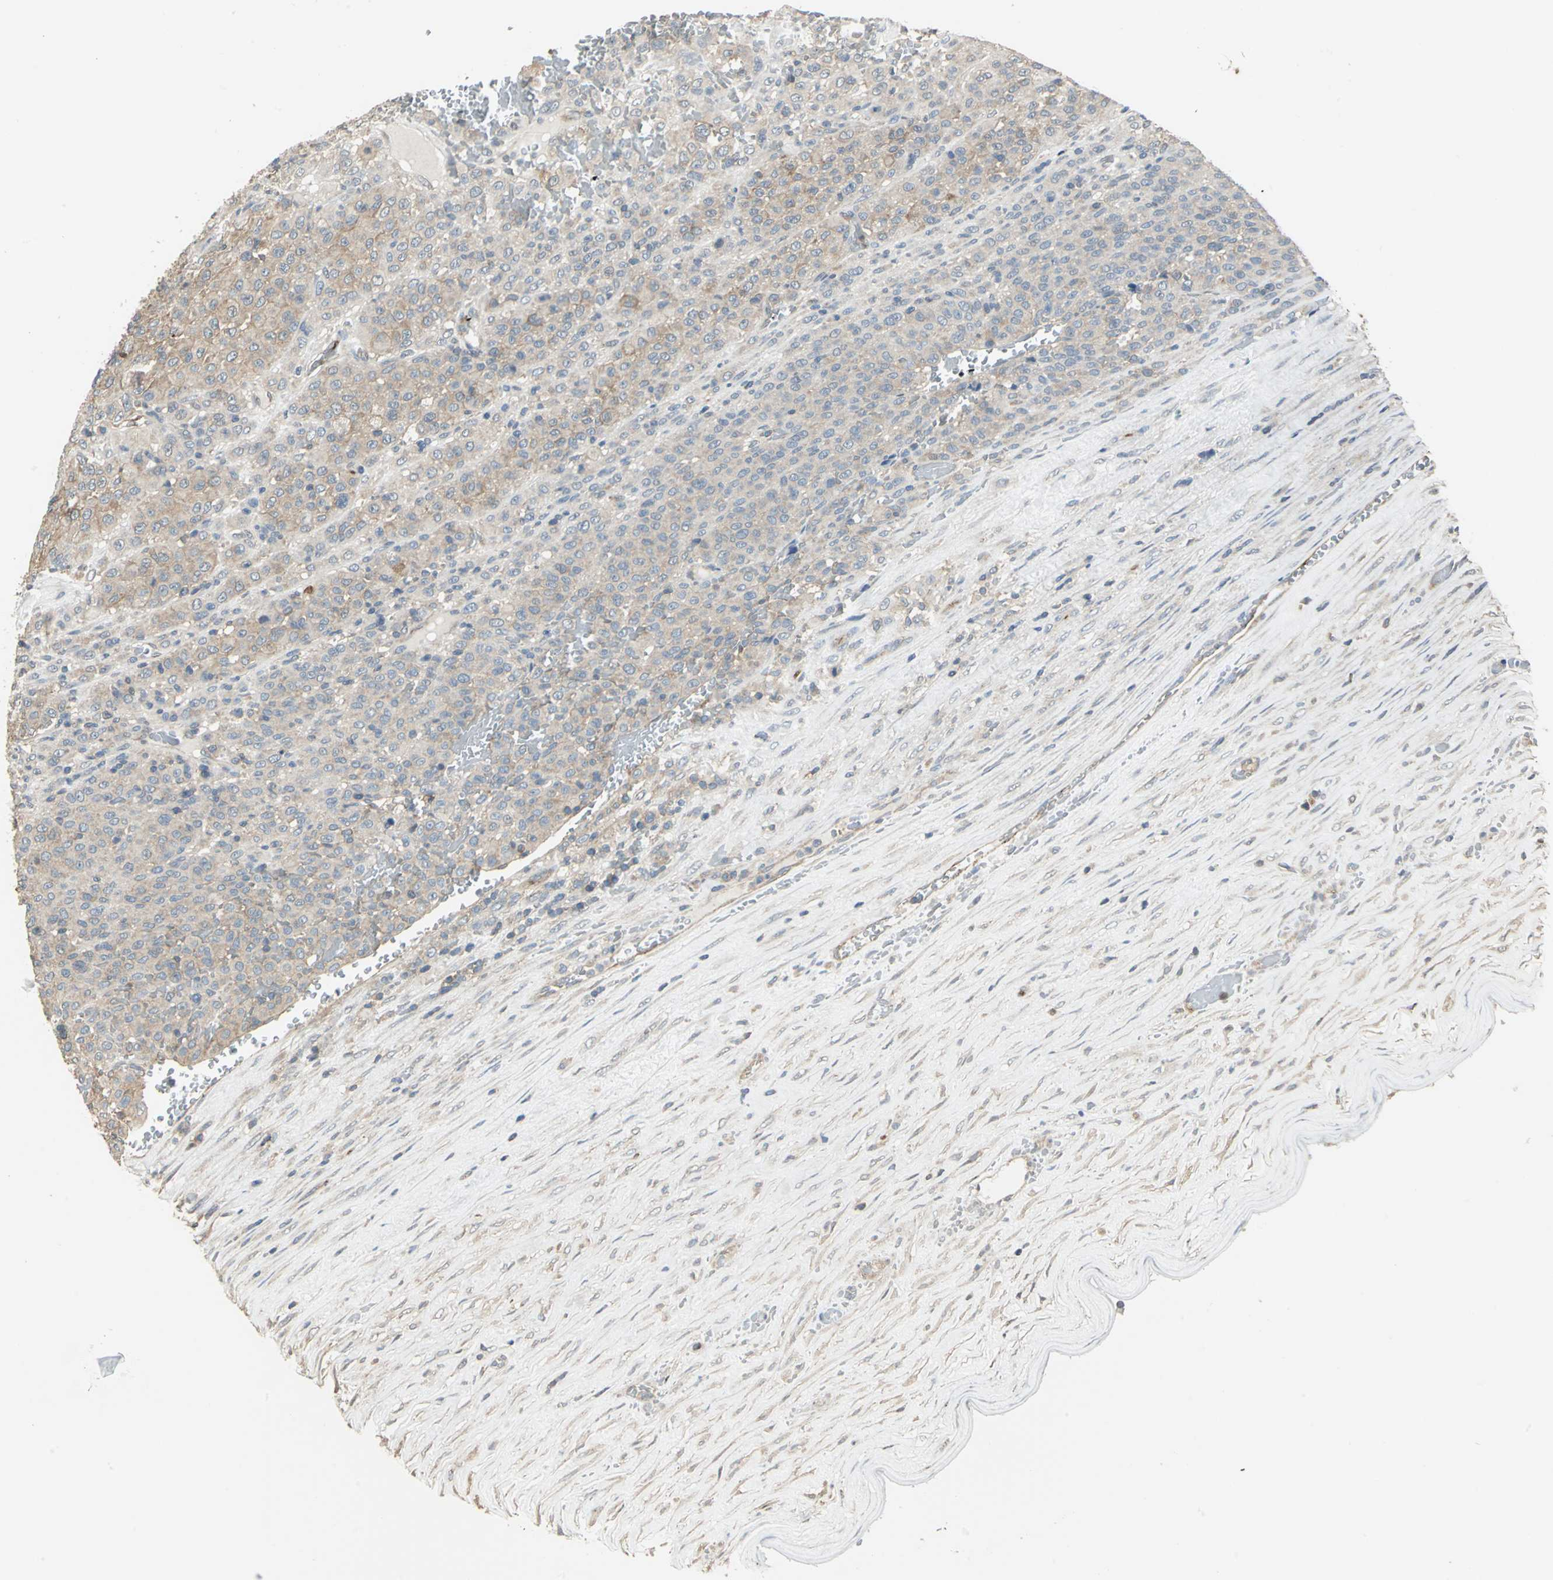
{"staining": {"intensity": "weak", "quantity": "25%-75%", "location": "cytoplasmic/membranous"}, "tissue": "melanoma", "cell_type": "Tumor cells", "image_type": "cancer", "snomed": [{"axis": "morphology", "description": "Malignant melanoma, Metastatic site"}, {"axis": "topography", "description": "Pancreas"}], "caption": "Tumor cells show low levels of weak cytoplasmic/membranous expression in about 25%-75% of cells in melanoma. (Stains: DAB (3,3'-diaminobenzidine) in brown, nuclei in blue, Microscopy: brightfield microscopy at high magnification).", "gene": "RAPGEF1", "patient": {"sex": "female", "age": 30}}